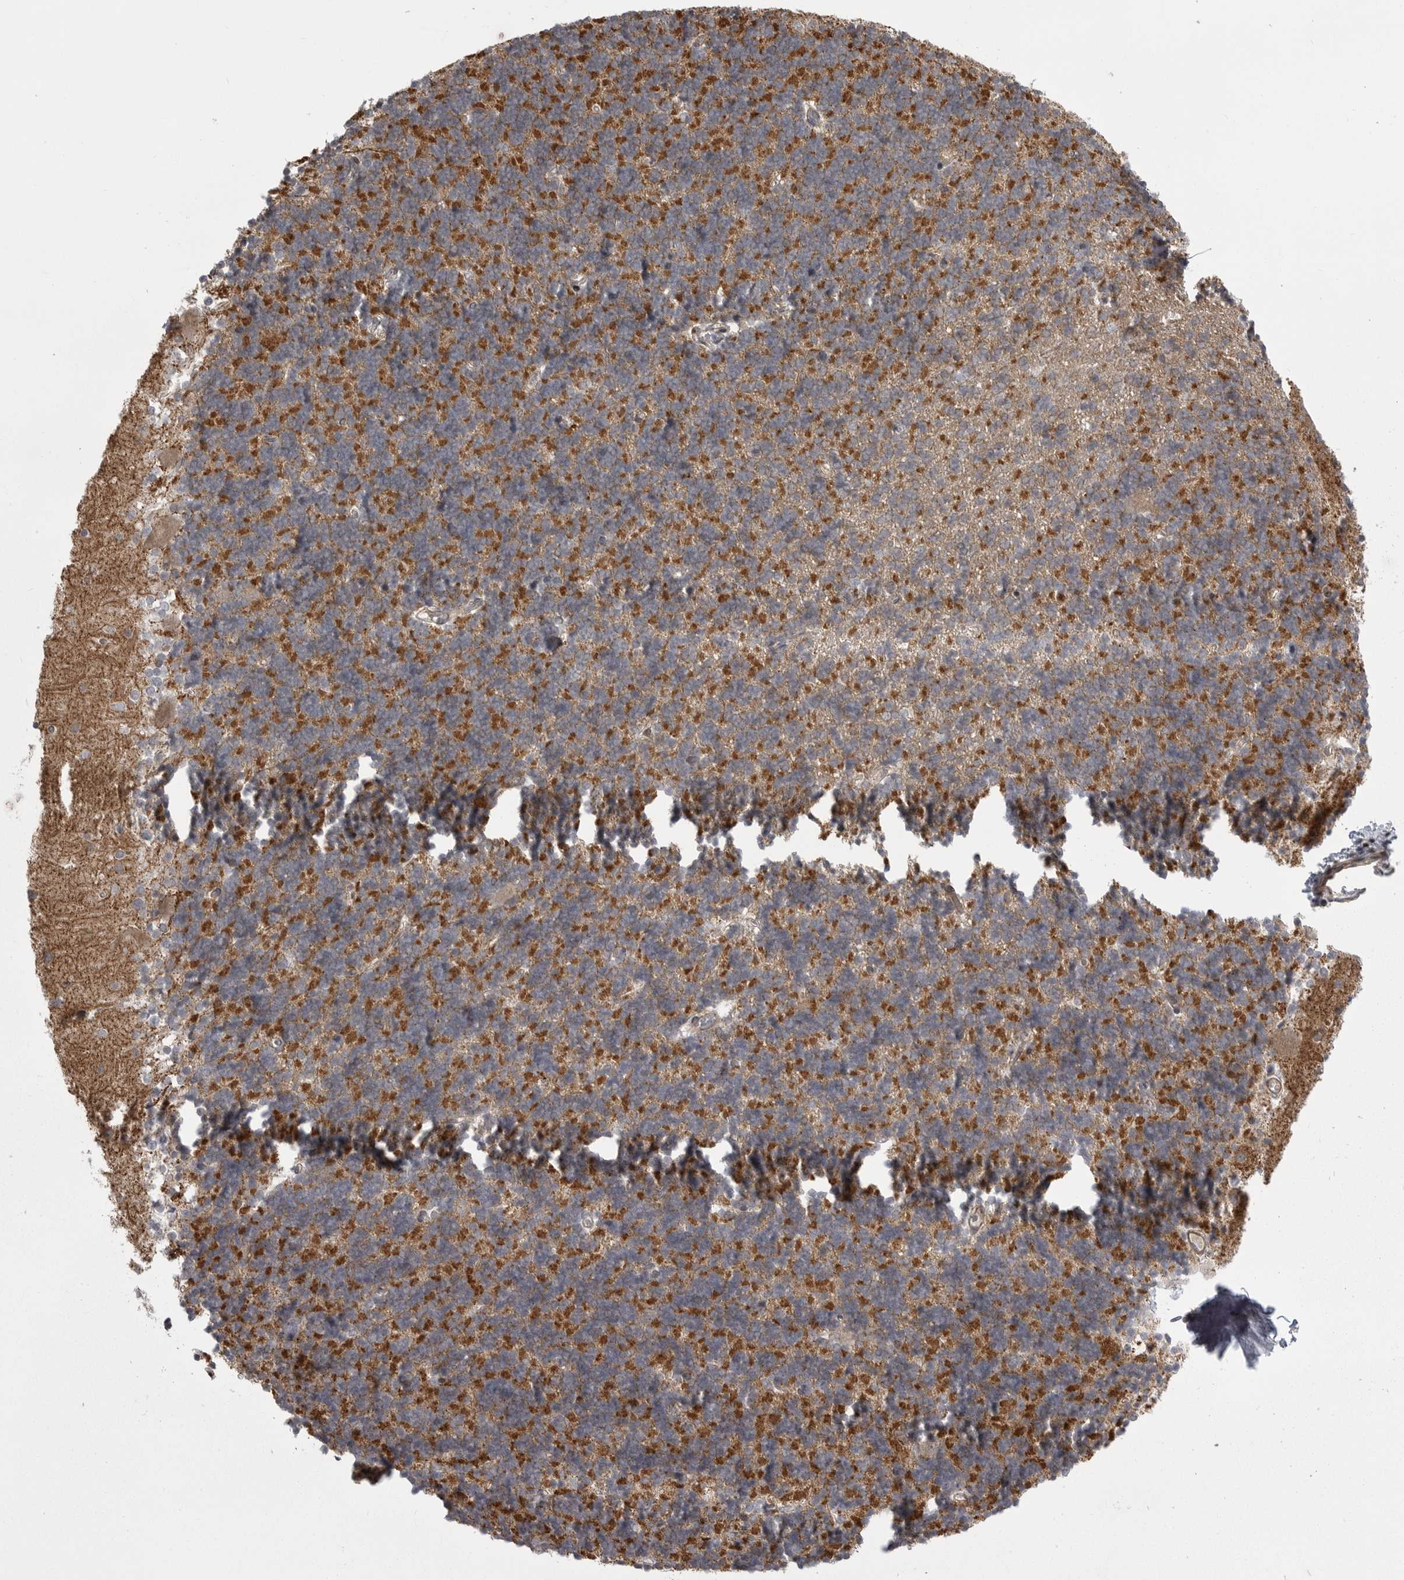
{"staining": {"intensity": "strong", "quantity": "25%-75%", "location": "cytoplasmic/membranous"}, "tissue": "cerebellum", "cell_type": "Cells in granular layer", "image_type": "normal", "snomed": [{"axis": "morphology", "description": "Normal tissue, NOS"}, {"axis": "topography", "description": "Cerebellum"}], "caption": "IHC of normal human cerebellum demonstrates high levels of strong cytoplasmic/membranous staining in approximately 25%-75% of cells in granular layer.", "gene": "TMPRSS11F", "patient": {"sex": "male", "age": 37}}